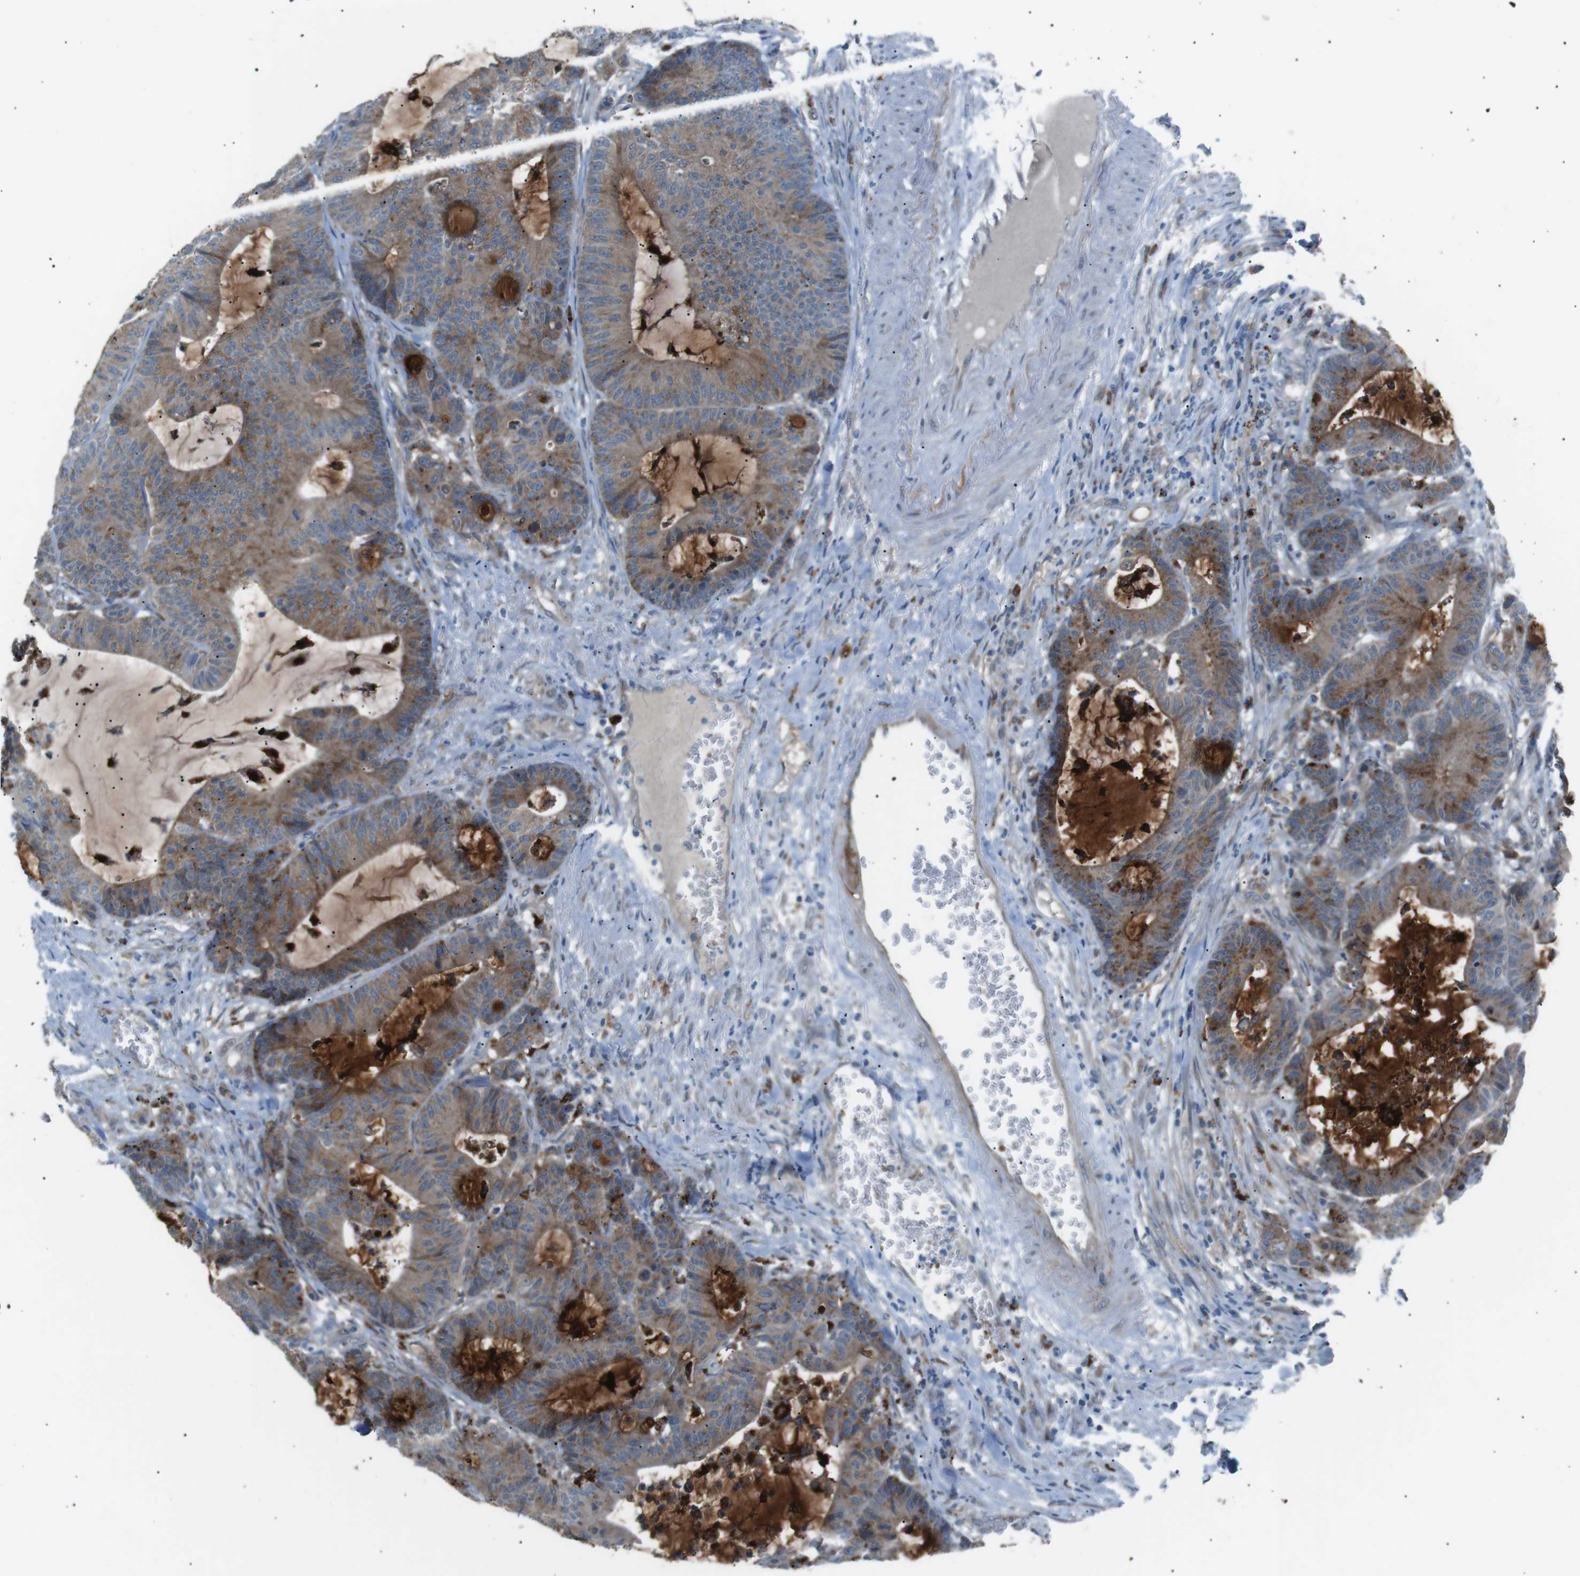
{"staining": {"intensity": "moderate", "quantity": "25%-75%", "location": "cytoplasmic/membranous"}, "tissue": "colorectal cancer", "cell_type": "Tumor cells", "image_type": "cancer", "snomed": [{"axis": "morphology", "description": "Adenocarcinoma, NOS"}, {"axis": "topography", "description": "Colon"}], "caption": "About 25%-75% of tumor cells in colorectal adenocarcinoma reveal moderate cytoplasmic/membranous protein staining as visualized by brown immunohistochemical staining.", "gene": "B4GALNT2", "patient": {"sex": "female", "age": 84}}